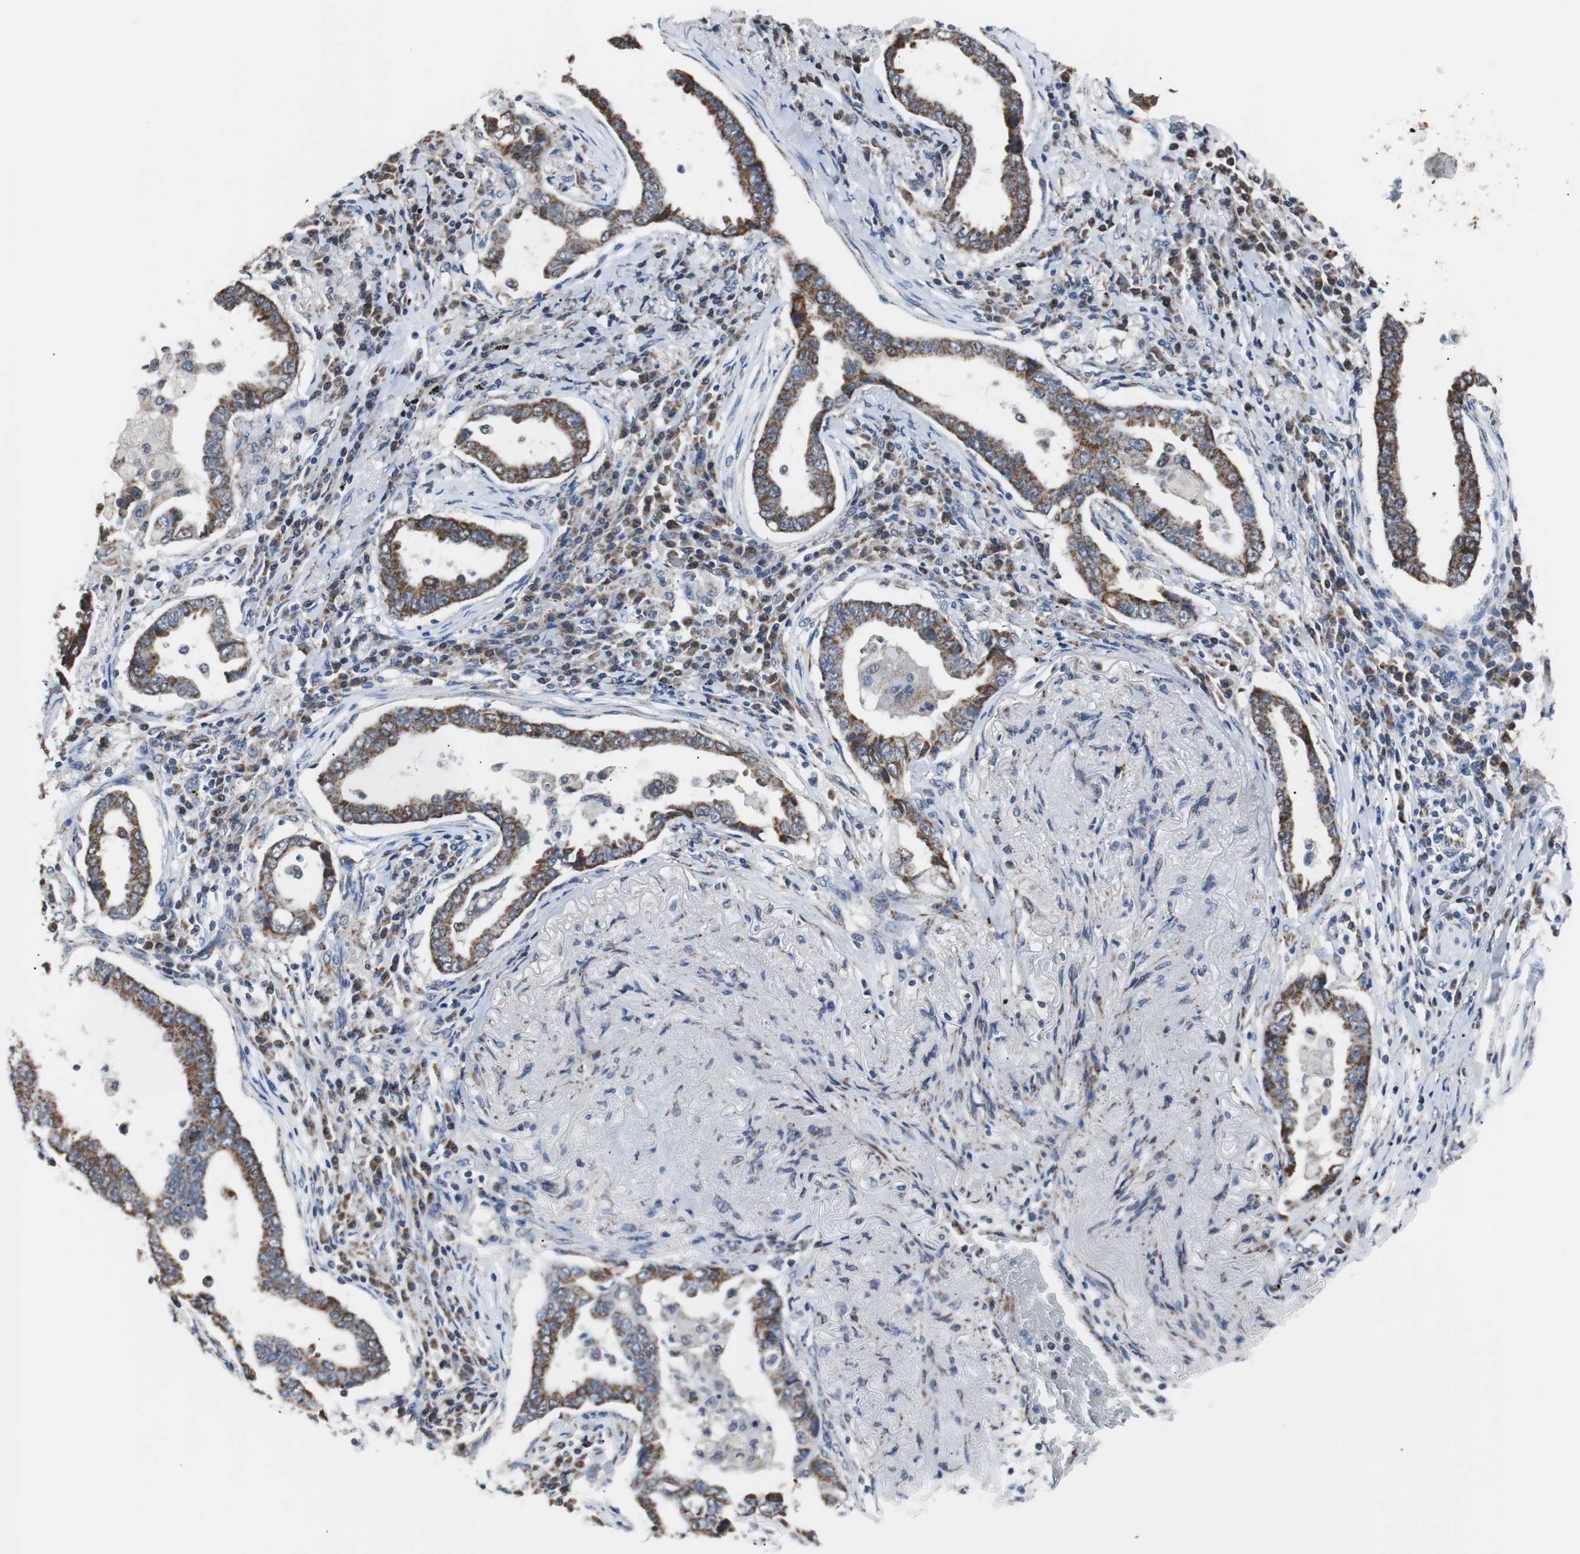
{"staining": {"intensity": "strong", "quantity": ">75%", "location": "cytoplasmic/membranous"}, "tissue": "lung cancer", "cell_type": "Tumor cells", "image_type": "cancer", "snomed": [{"axis": "morphology", "description": "Normal tissue, NOS"}, {"axis": "morphology", "description": "Inflammation, NOS"}, {"axis": "morphology", "description": "Adenocarcinoma, NOS"}, {"axis": "topography", "description": "Lung"}], "caption": "Immunohistochemistry (IHC) (DAB) staining of human lung adenocarcinoma reveals strong cytoplasmic/membranous protein positivity in approximately >75% of tumor cells. The staining is performed using DAB brown chromogen to label protein expression. The nuclei are counter-stained blue using hematoxylin.", "gene": "PITRM1", "patient": {"sex": "female", "age": 64}}